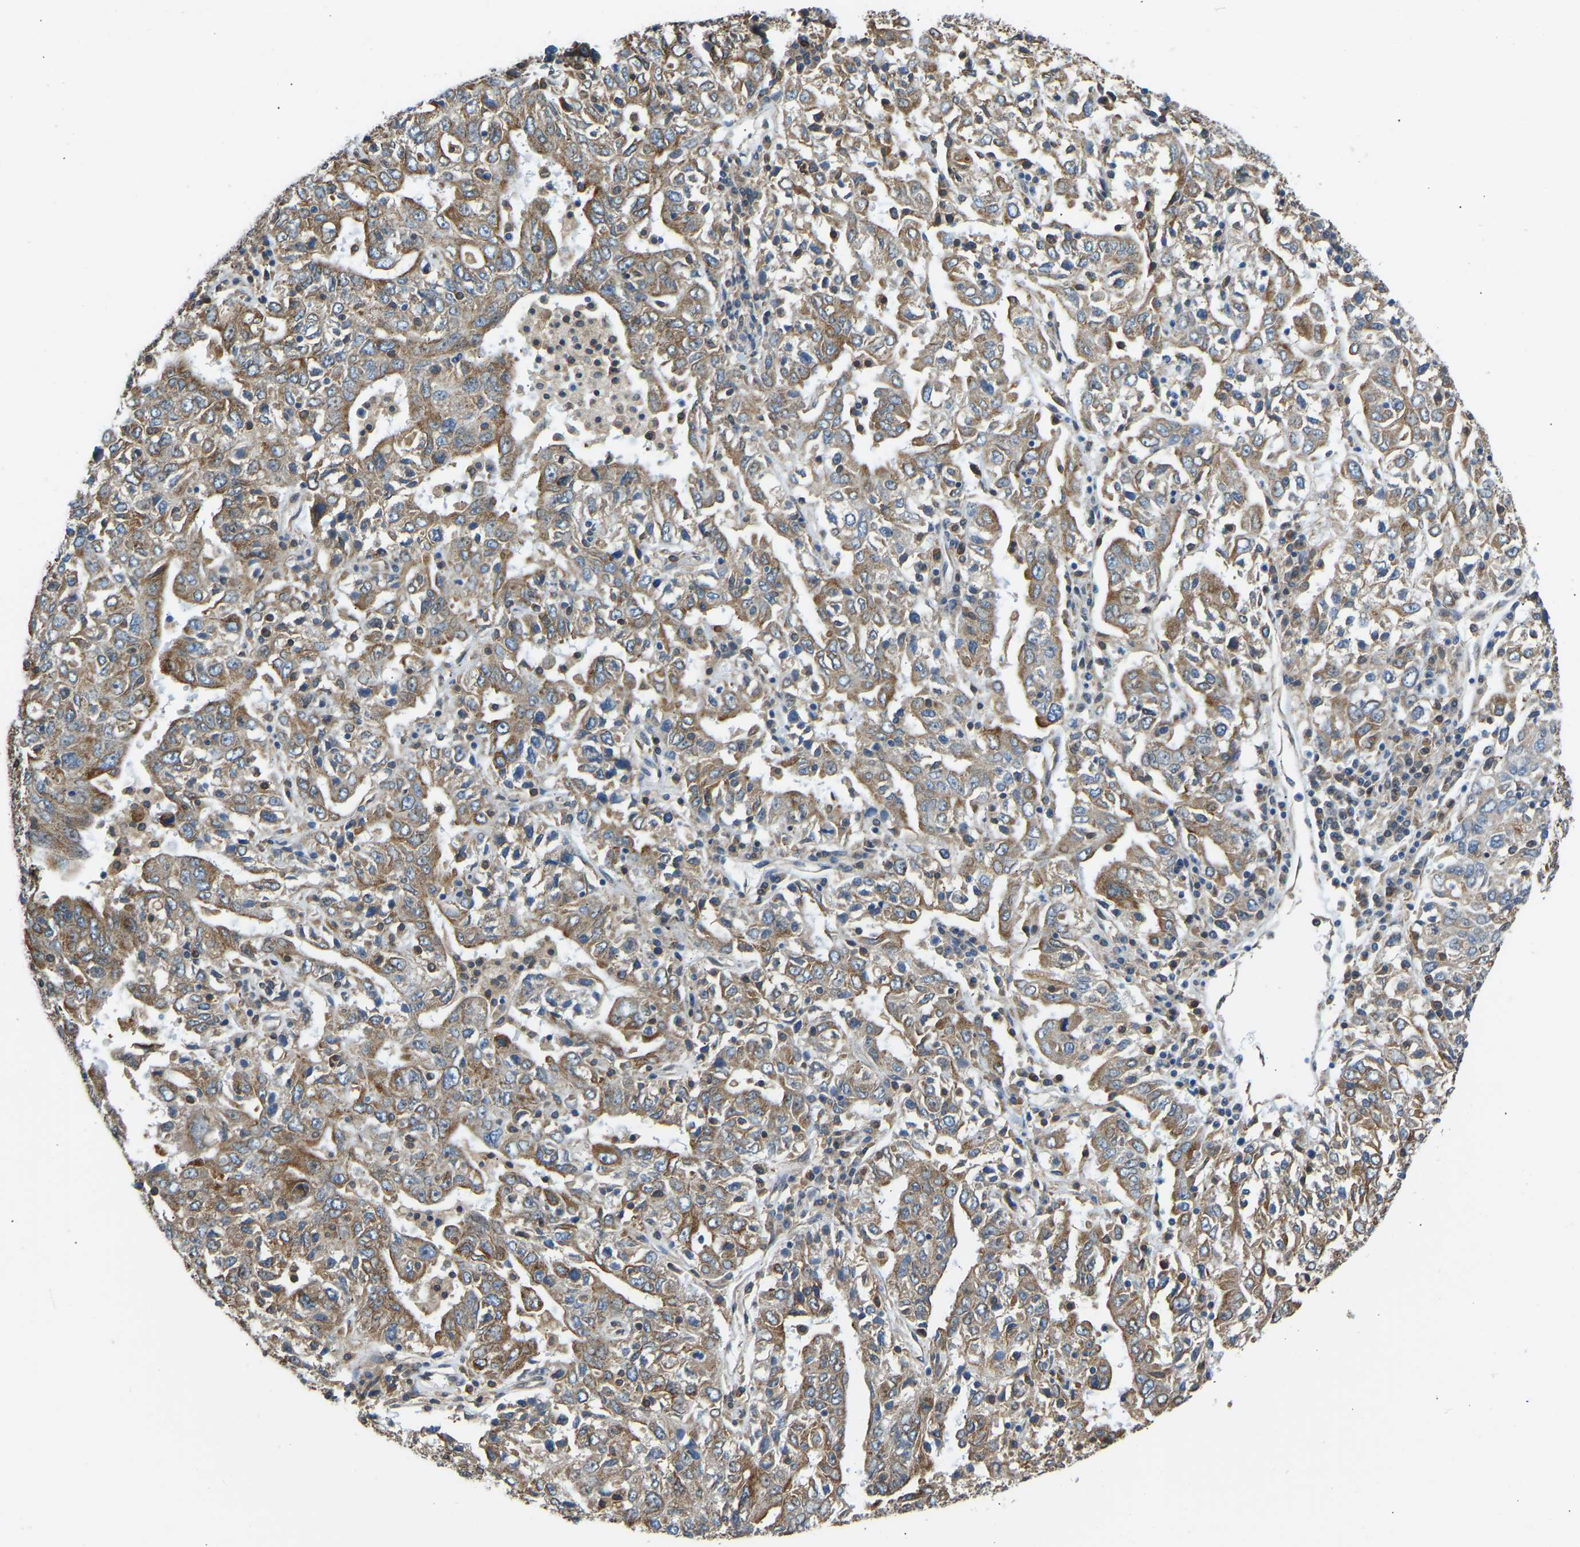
{"staining": {"intensity": "moderate", "quantity": "25%-75%", "location": "cytoplasmic/membranous"}, "tissue": "ovarian cancer", "cell_type": "Tumor cells", "image_type": "cancer", "snomed": [{"axis": "morphology", "description": "Carcinoma, endometroid"}, {"axis": "topography", "description": "Ovary"}], "caption": "Protein staining of ovarian cancer (endometroid carcinoma) tissue shows moderate cytoplasmic/membranous expression in about 25%-75% of tumor cells.", "gene": "OS9", "patient": {"sex": "female", "age": 62}}